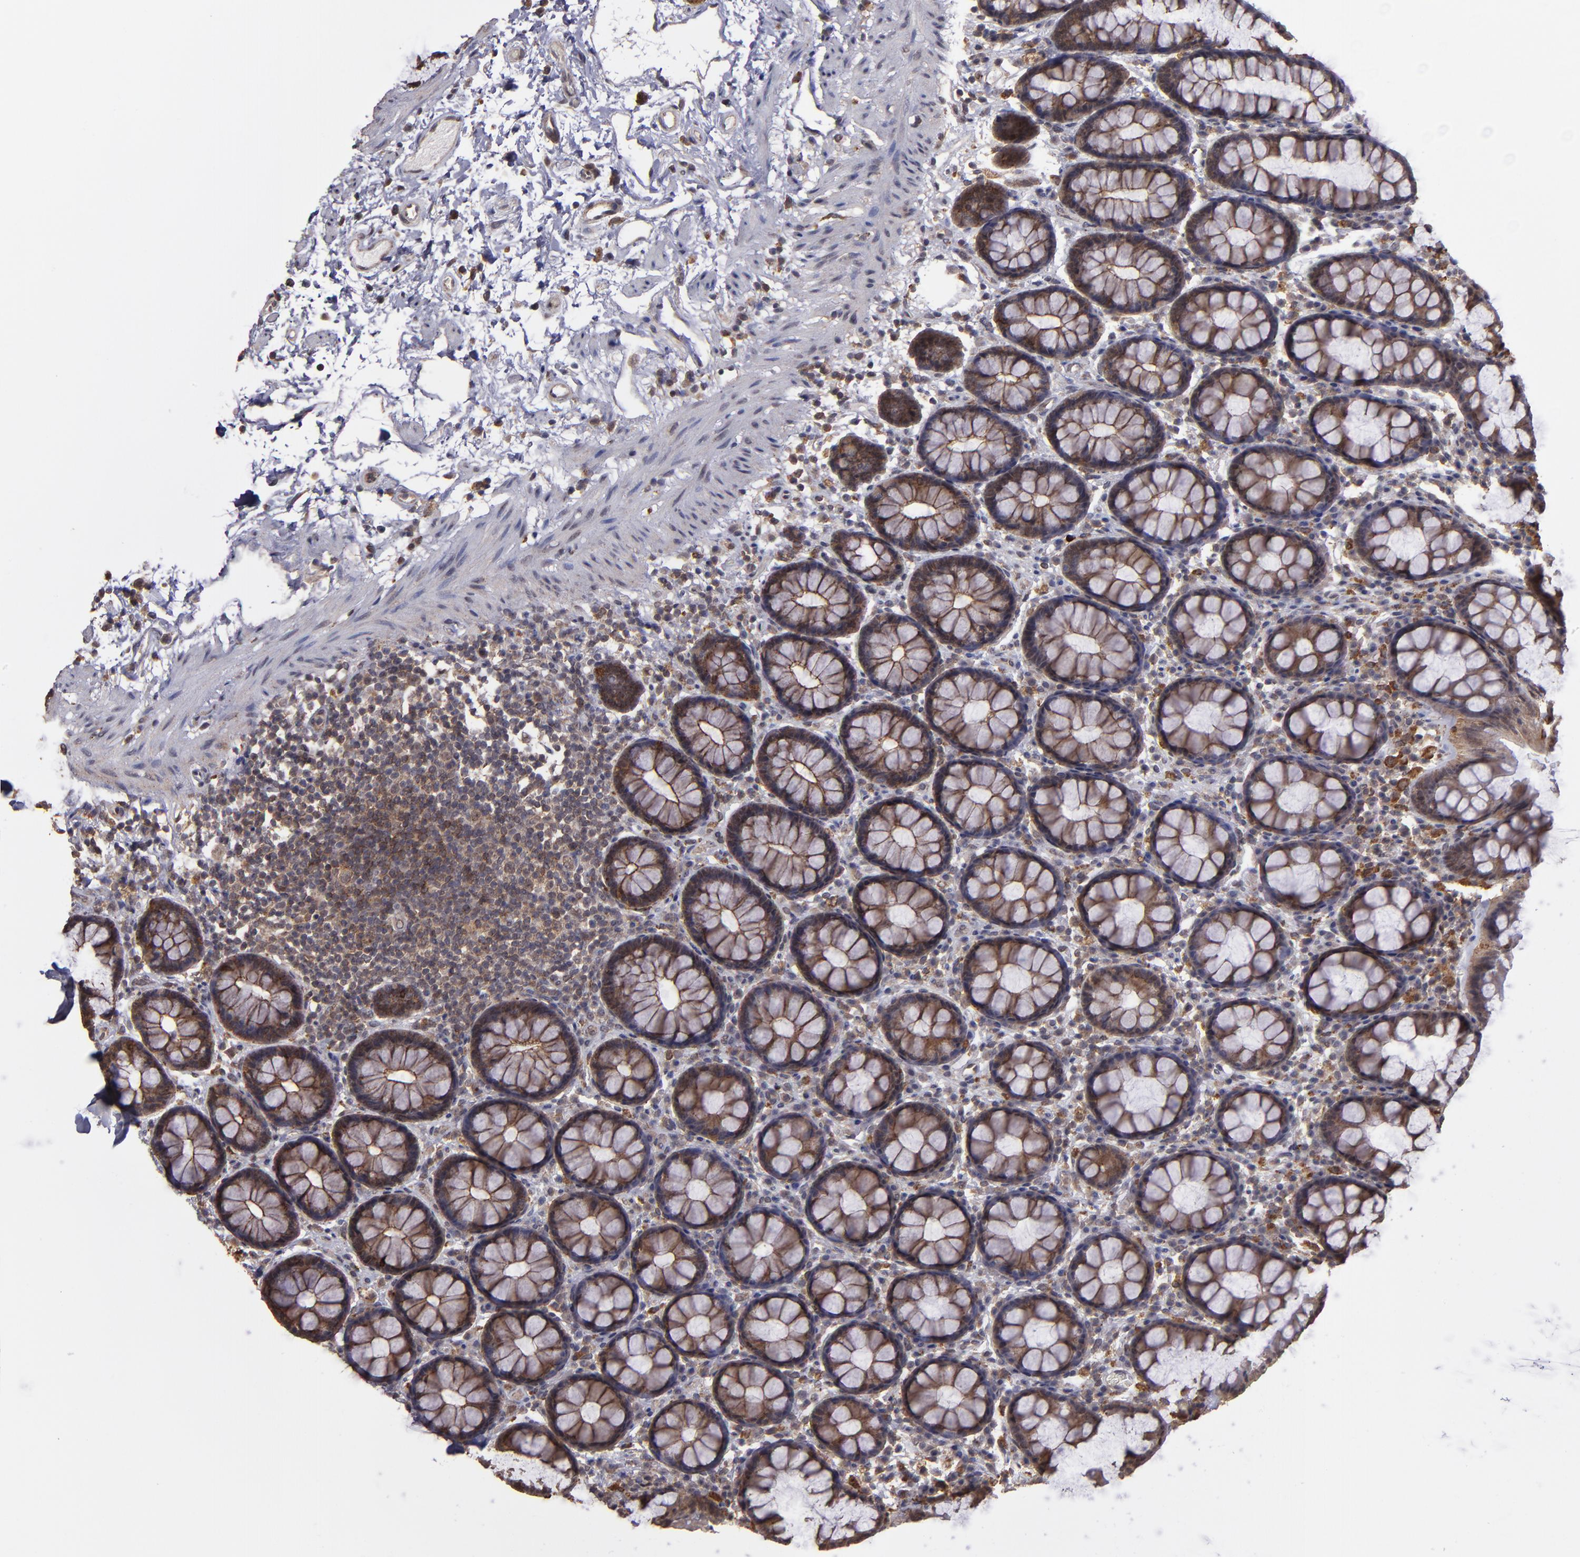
{"staining": {"intensity": "moderate", "quantity": ">75%", "location": "cytoplasmic/membranous"}, "tissue": "rectum", "cell_type": "Glandular cells", "image_type": "normal", "snomed": [{"axis": "morphology", "description": "Normal tissue, NOS"}, {"axis": "topography", "description": "Rectum"}], "caption": "Immunohistochemical staining of benign human rectum displays >75% levels of moderate cytoplasmic/membranous protein staining in approximately >75% of glandular cells.", "gene": "SIPA1L1", "patient": {"sex": "male", "age": 92}}